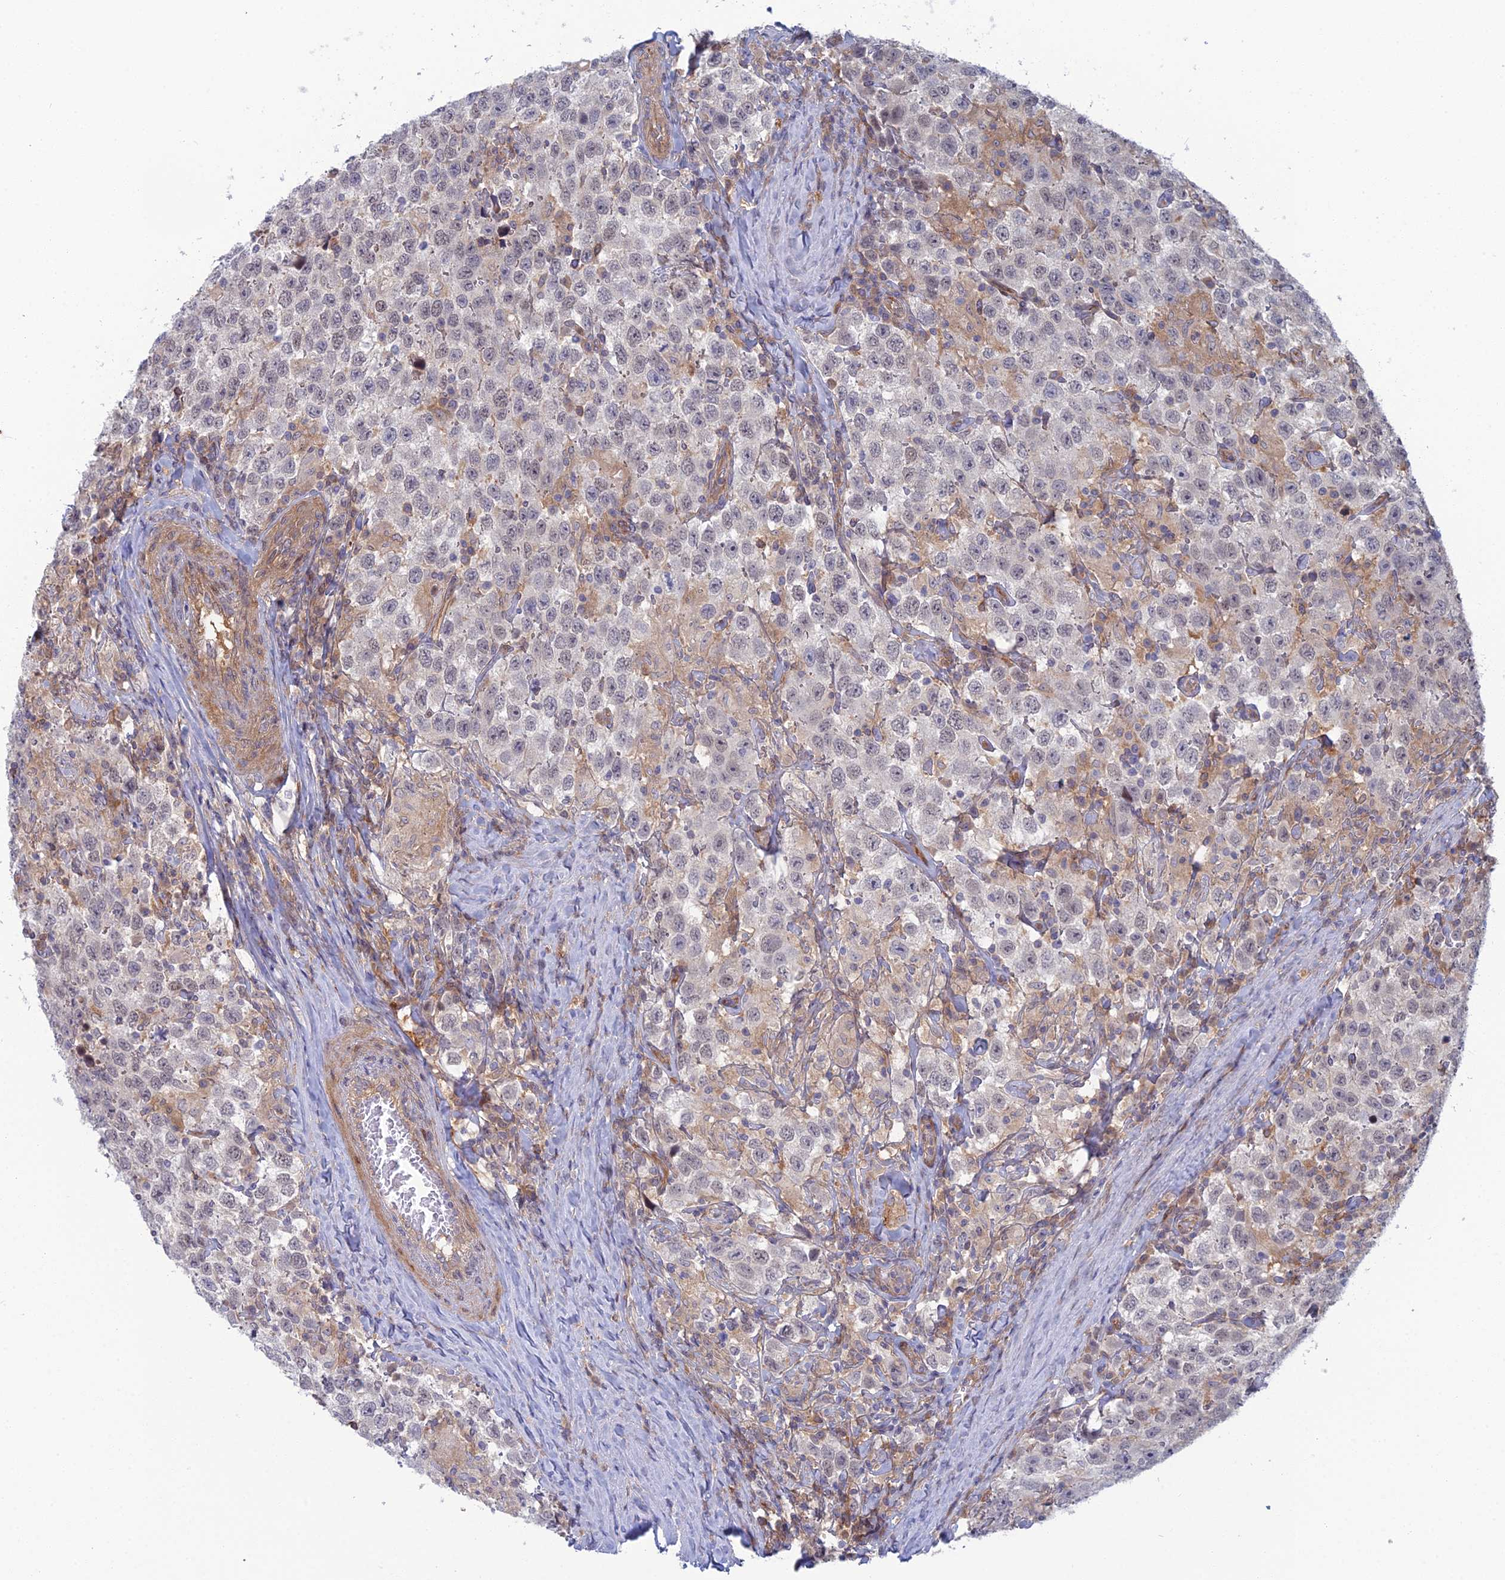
{"staining": {"intensity": "negative", "quantity": "none", "location": "none"}, "tissue": "testis cancer", "cell_type": "Tumor cells", "image_type": "cancer", "snomed": [{"axis": "morphology", "description": "Seminoma, NOS"}, {"axis": "topography", "description": "Testis"}], "caption": "Immunohistochemistry of testis seminoma exhibits no staining in tumor cells.", "gene": "ABHD1", "patient": {"sex": "male", "age": 41}}